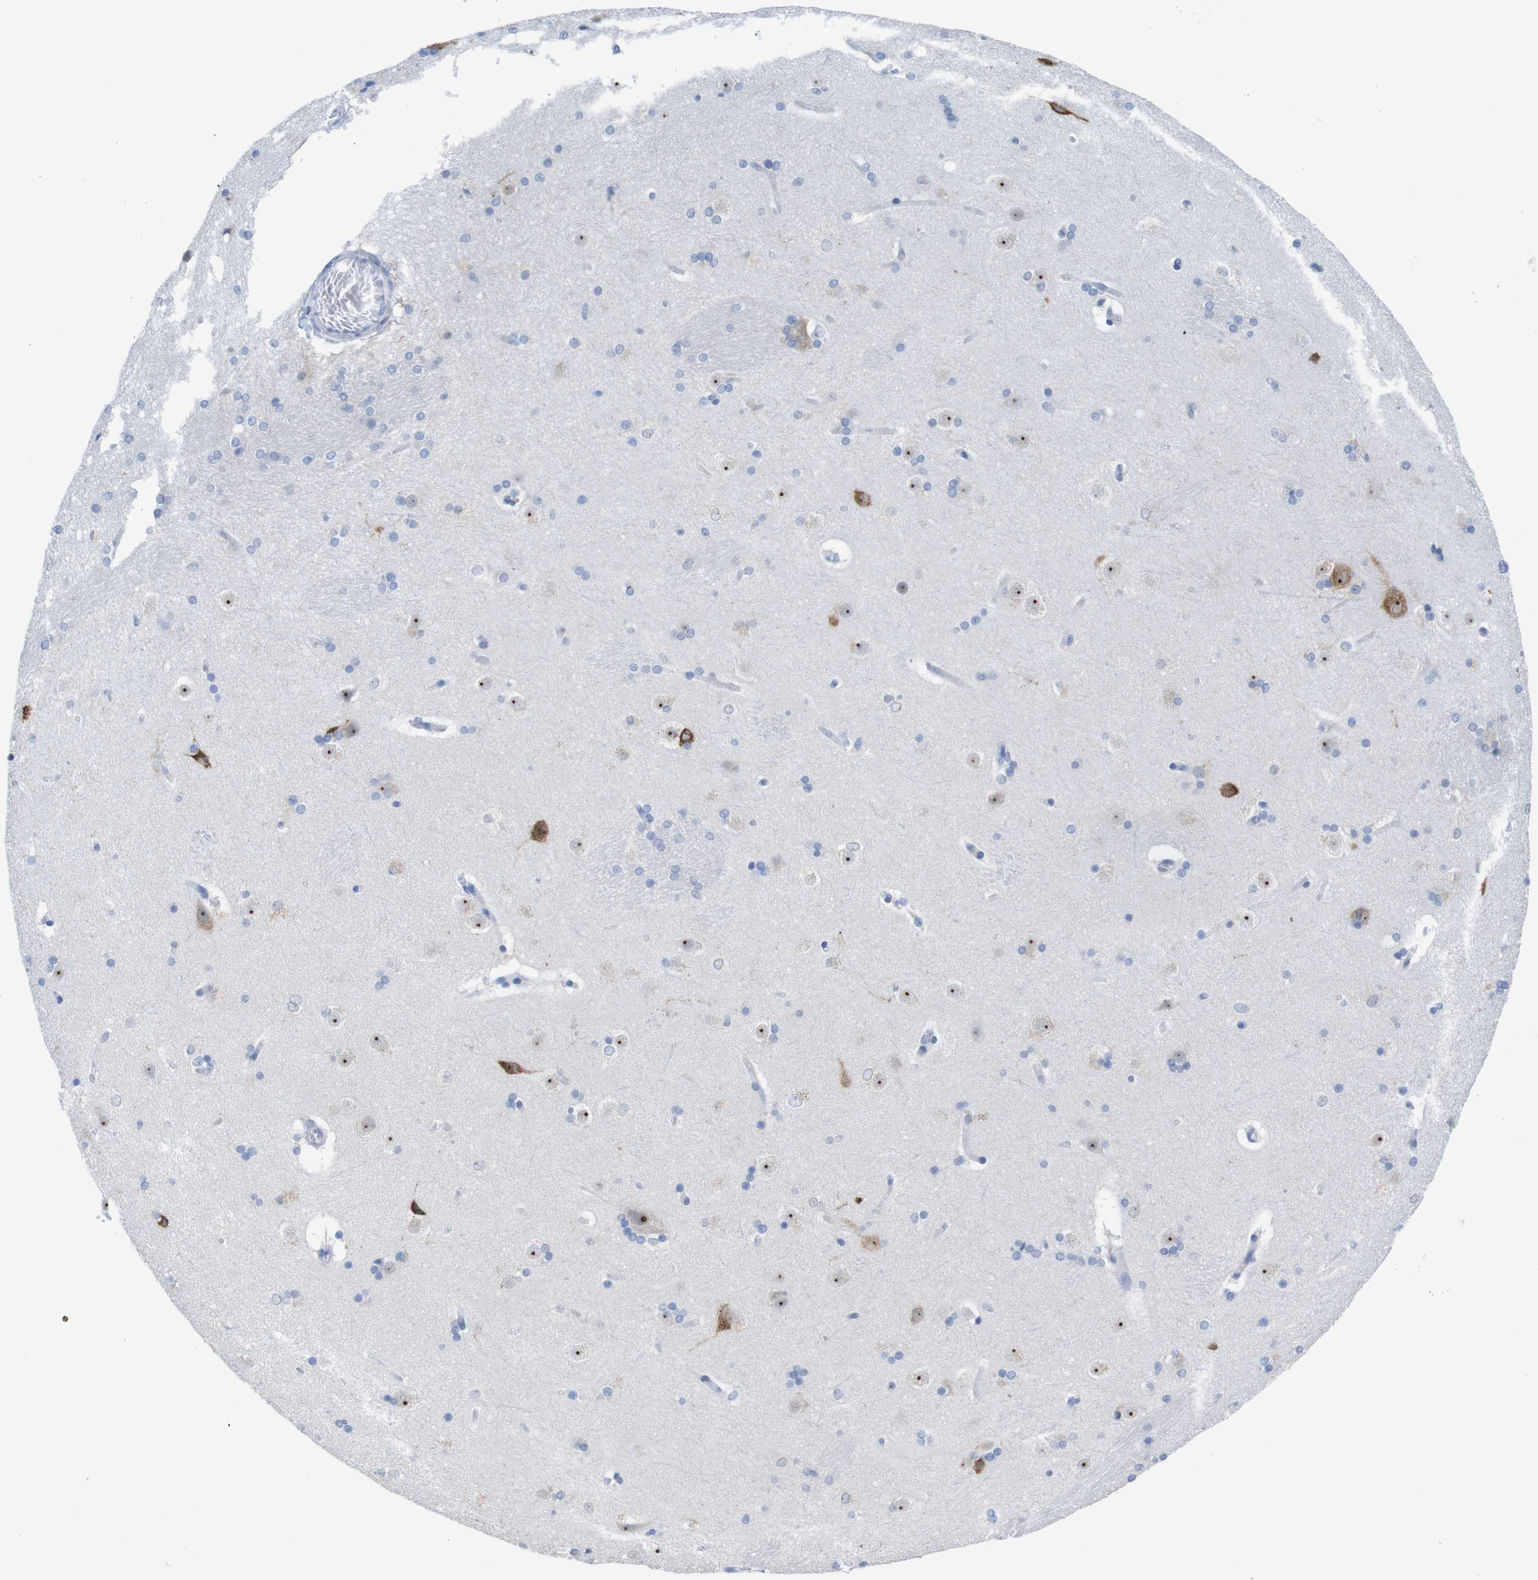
{"staining": {"intensity": "weak", "quantity": "<25%", "location": "cytoplasmic/membranous"}, "tissue": "caudate", "cell_type": "Glial cells", "image_type": "normal", "snomed": [{"axis": "morphology", "description": "Normal tissue, NOS"}, {"axis": "topography", "description": "Lateral ventricle wall"}], "caption": "Glial cells show no significant protein staining in normal caudate. (DAB IHC visualized using brightfield microscopy, high magnification).", "gene": "PNMA1", "patient": {"sex": "female", "age": 19}}